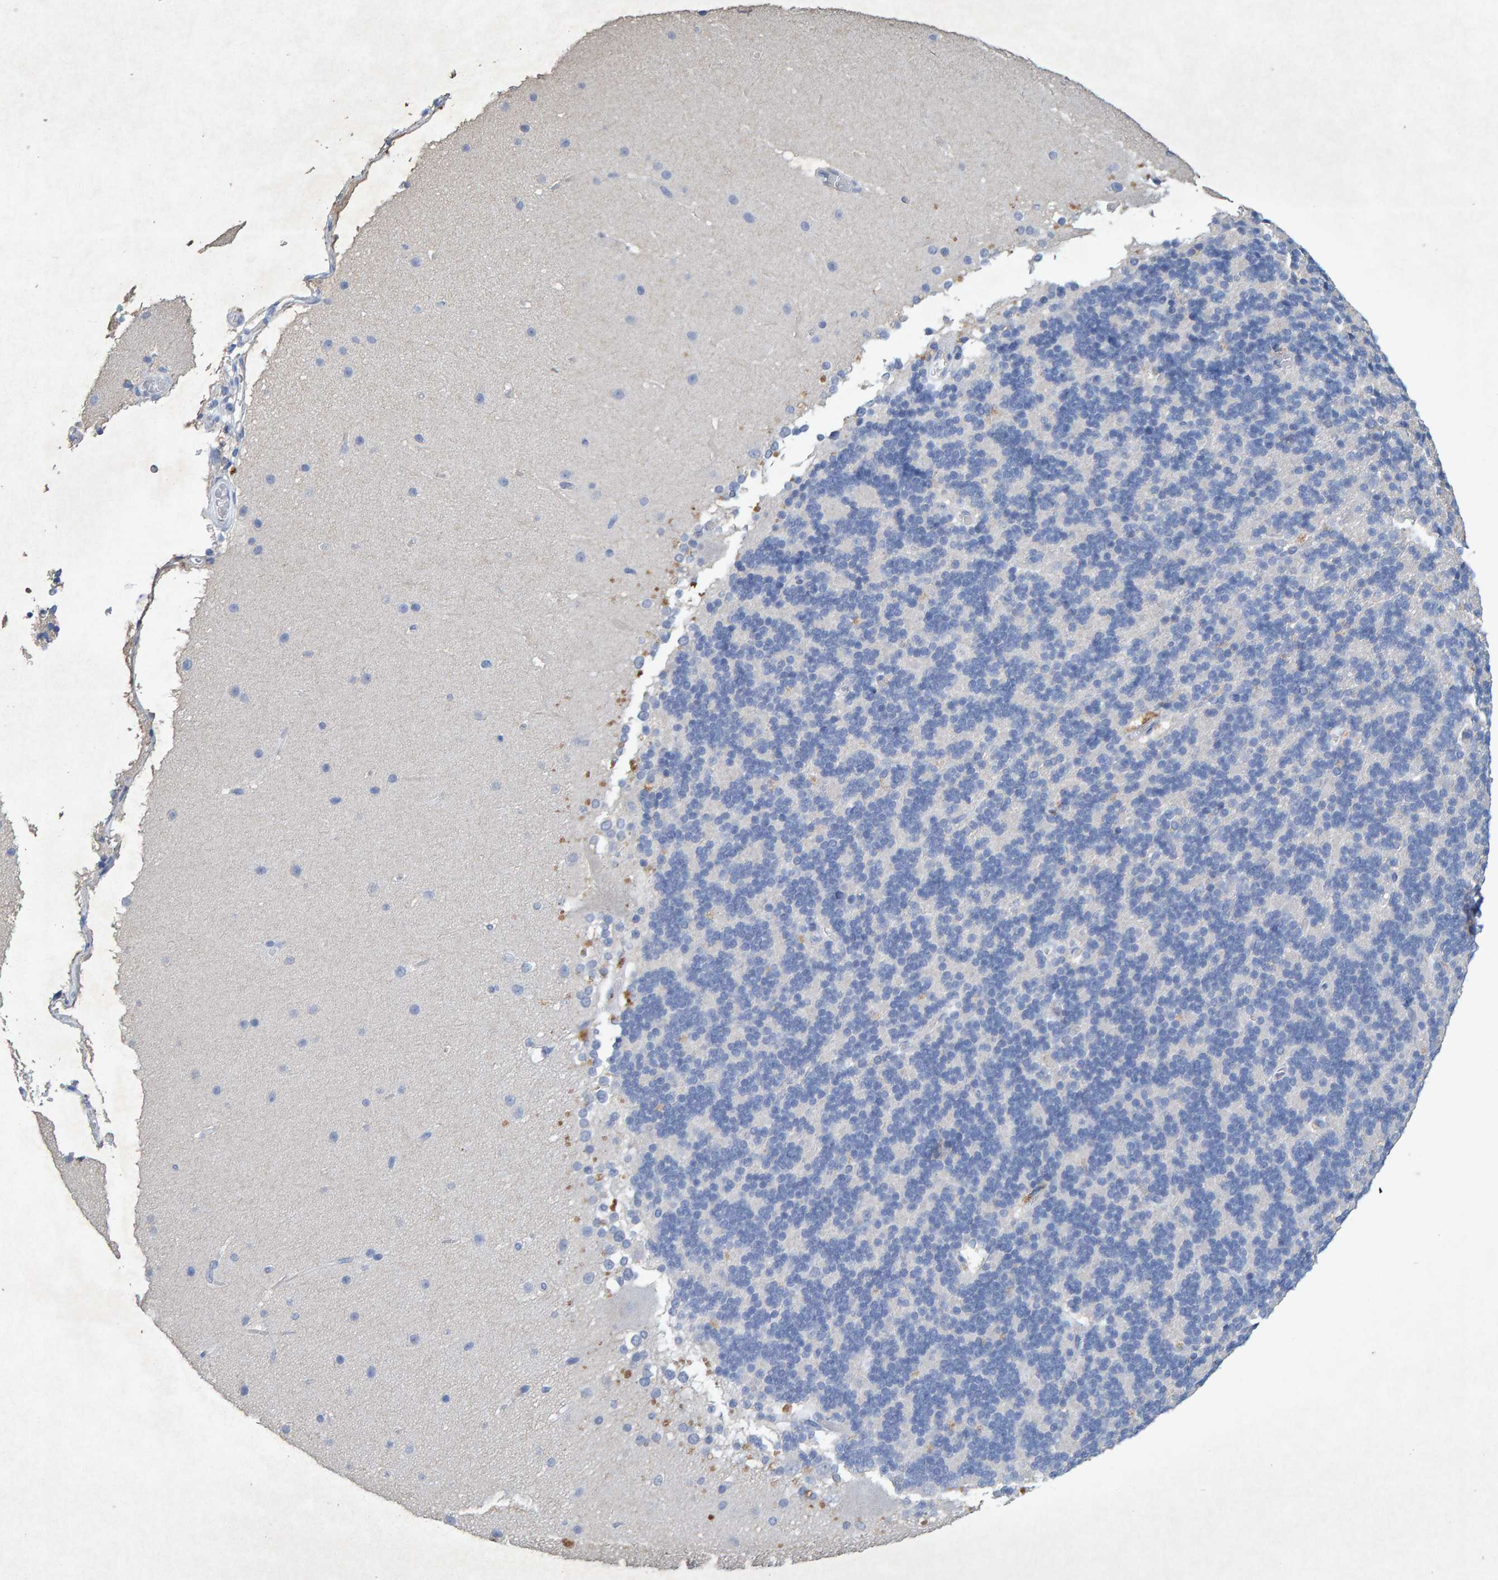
{"staining": {"intensity": "negative", "quantity": "none", "location": "none"}, "tissue": "cerebellum", "cell_type": "Cells in granular layer", "image_type": "normal", "snomed": [{"axis": "morphology", "description": "Normal tissue, NOS"}, {"axis": "topography", "description": "Cerebellum"}], "caption": "There is no significant positivity in cells in granular layer of cerebellum. Nuclei are stained in blue.", "gene": "CTH", "patient": {"sex": "female", "age": 19}}